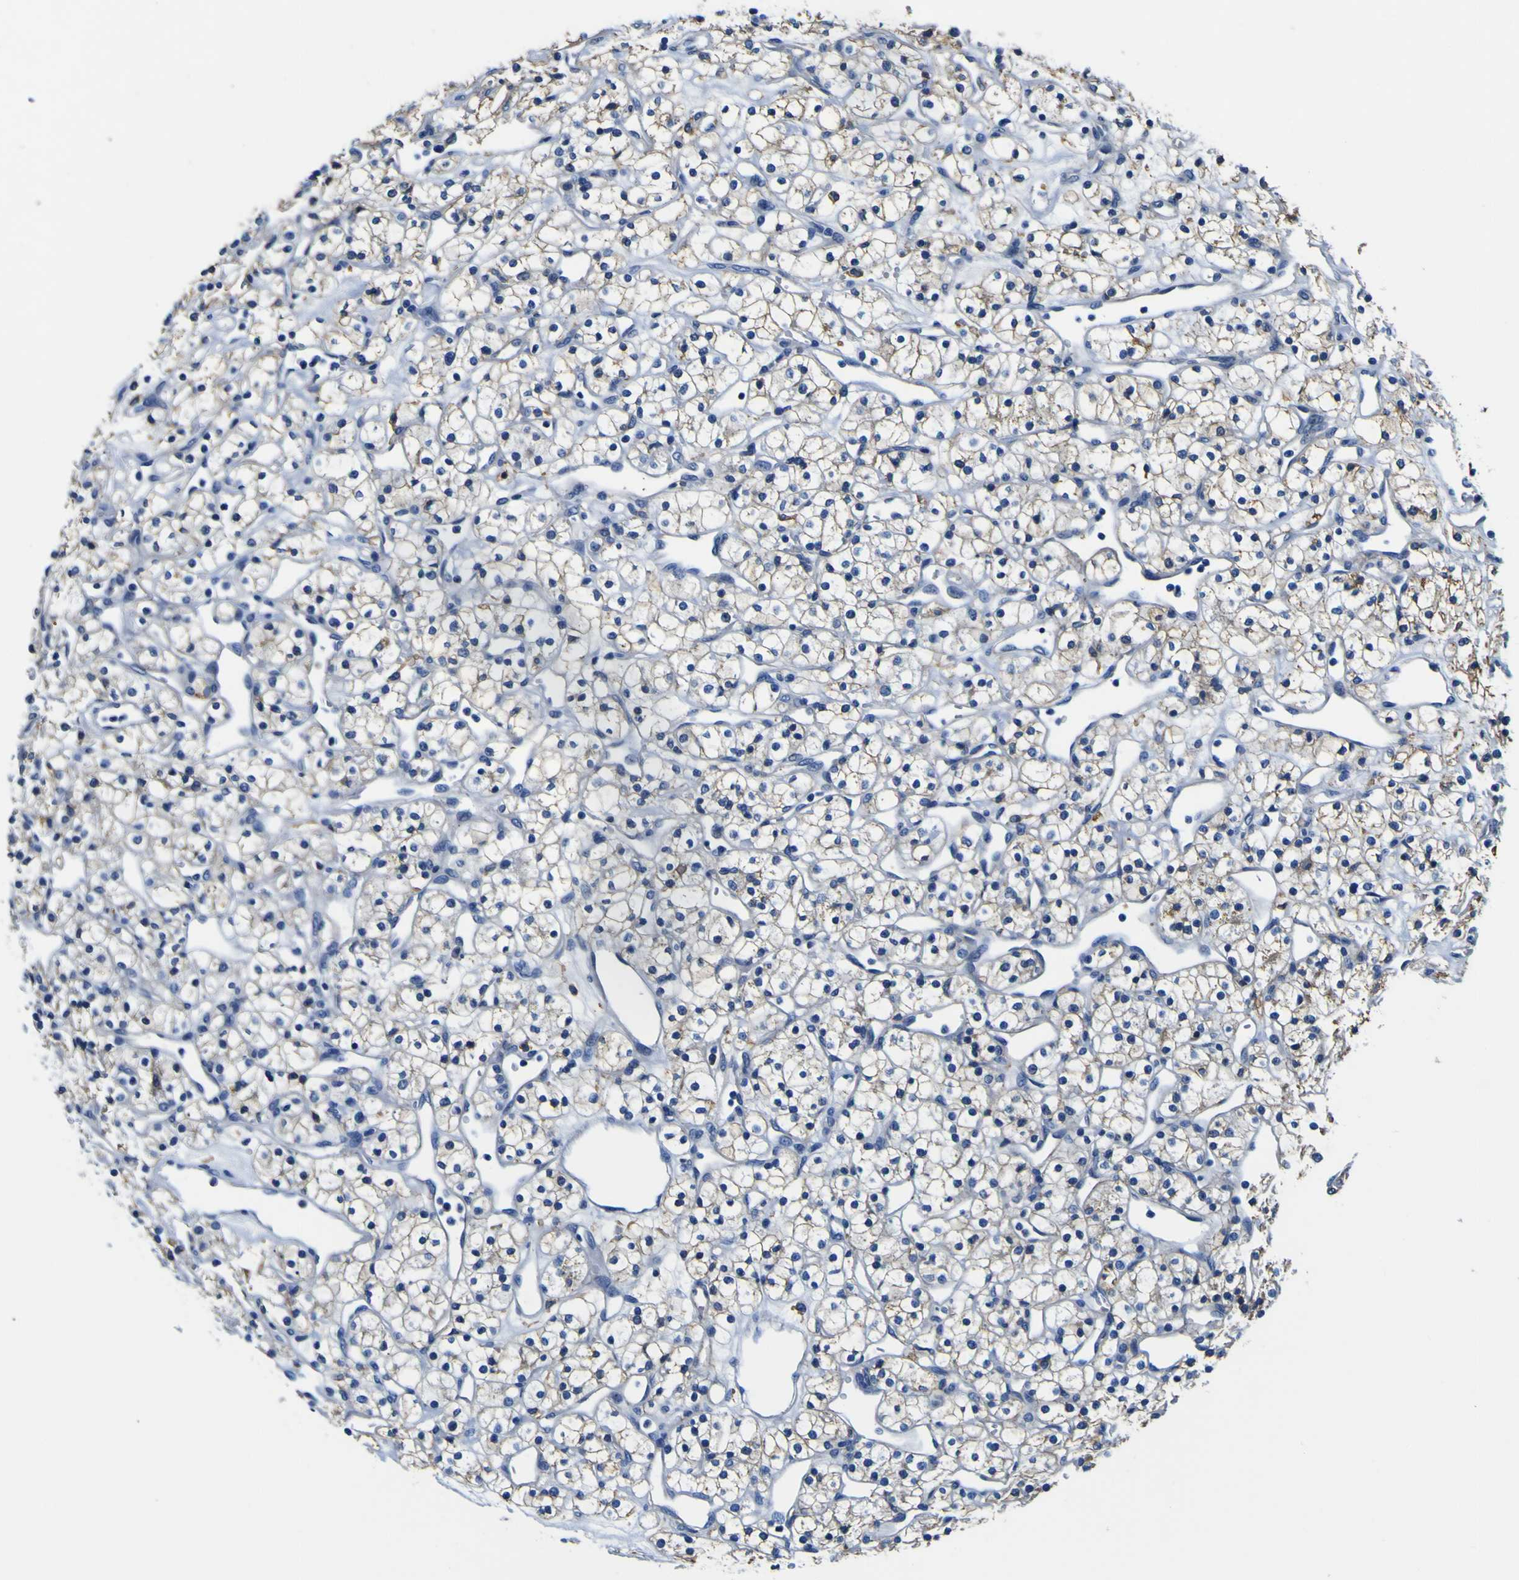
{"staining": {"intensity": "moderate", "quantity": "25%-75%", "location": "cytoplasmic/membranous"}, "tissue": "renal cancer", "cell_type": "Tumor cells", "image_type": "cancer", "snomed": [{"axis": "morphology", "description": "Adenocarcinoma, NOS"}, {"axis": "topography", "description": "Kidney"}], "caption": "DAB immunohistochemical staining of human renal cancer (adenocarcinoma) demonstrates moderate cytoplasmic/membranous protein expression in approximately 25%-75% of tumor cells.", "gene": "PXDN", "patient": {"sex": "female", "age": 60}}